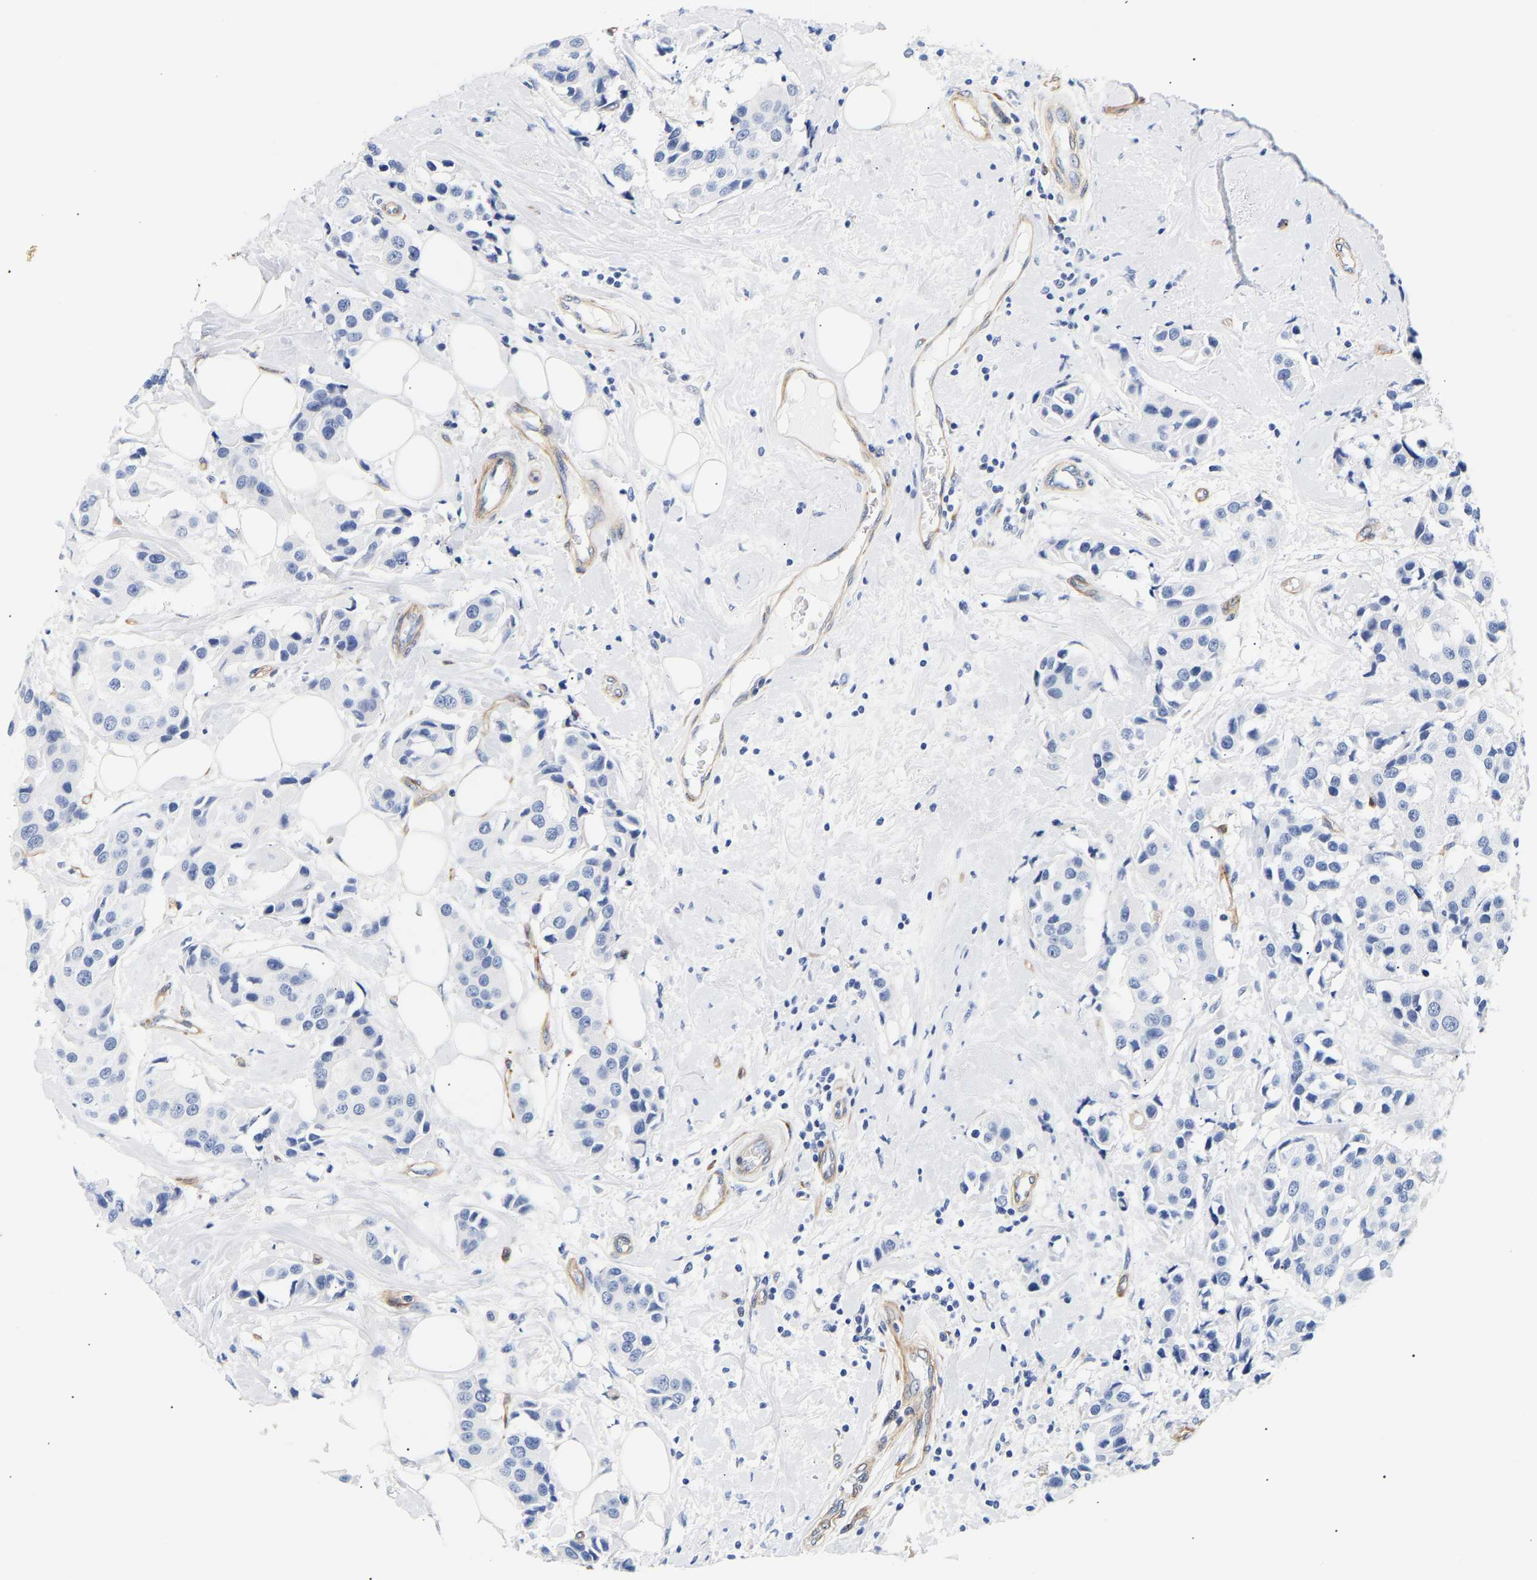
{"staining": {"intensity": "negative", "quantity": "none", "location": "none"}, "tissue": "breast cancer", "cell_type": "Tumor cells", "image_type": "cancer", "snomed": [{"axis": "morphology", "description": "Normal tissue, NOS"}, {"axis": "morphology", "description": "Duct carcinoma"}, {"axis": "topography", "description": "Breast"}], "caption": "High power microscopy photomicrograph of an immunohistochemistry (IHC) photomicrograph of breast cancer, revealing no significant positivity in tumor cells.", "gene": "IGFBP7", "patient": {"sex": "female", "age": 39}}